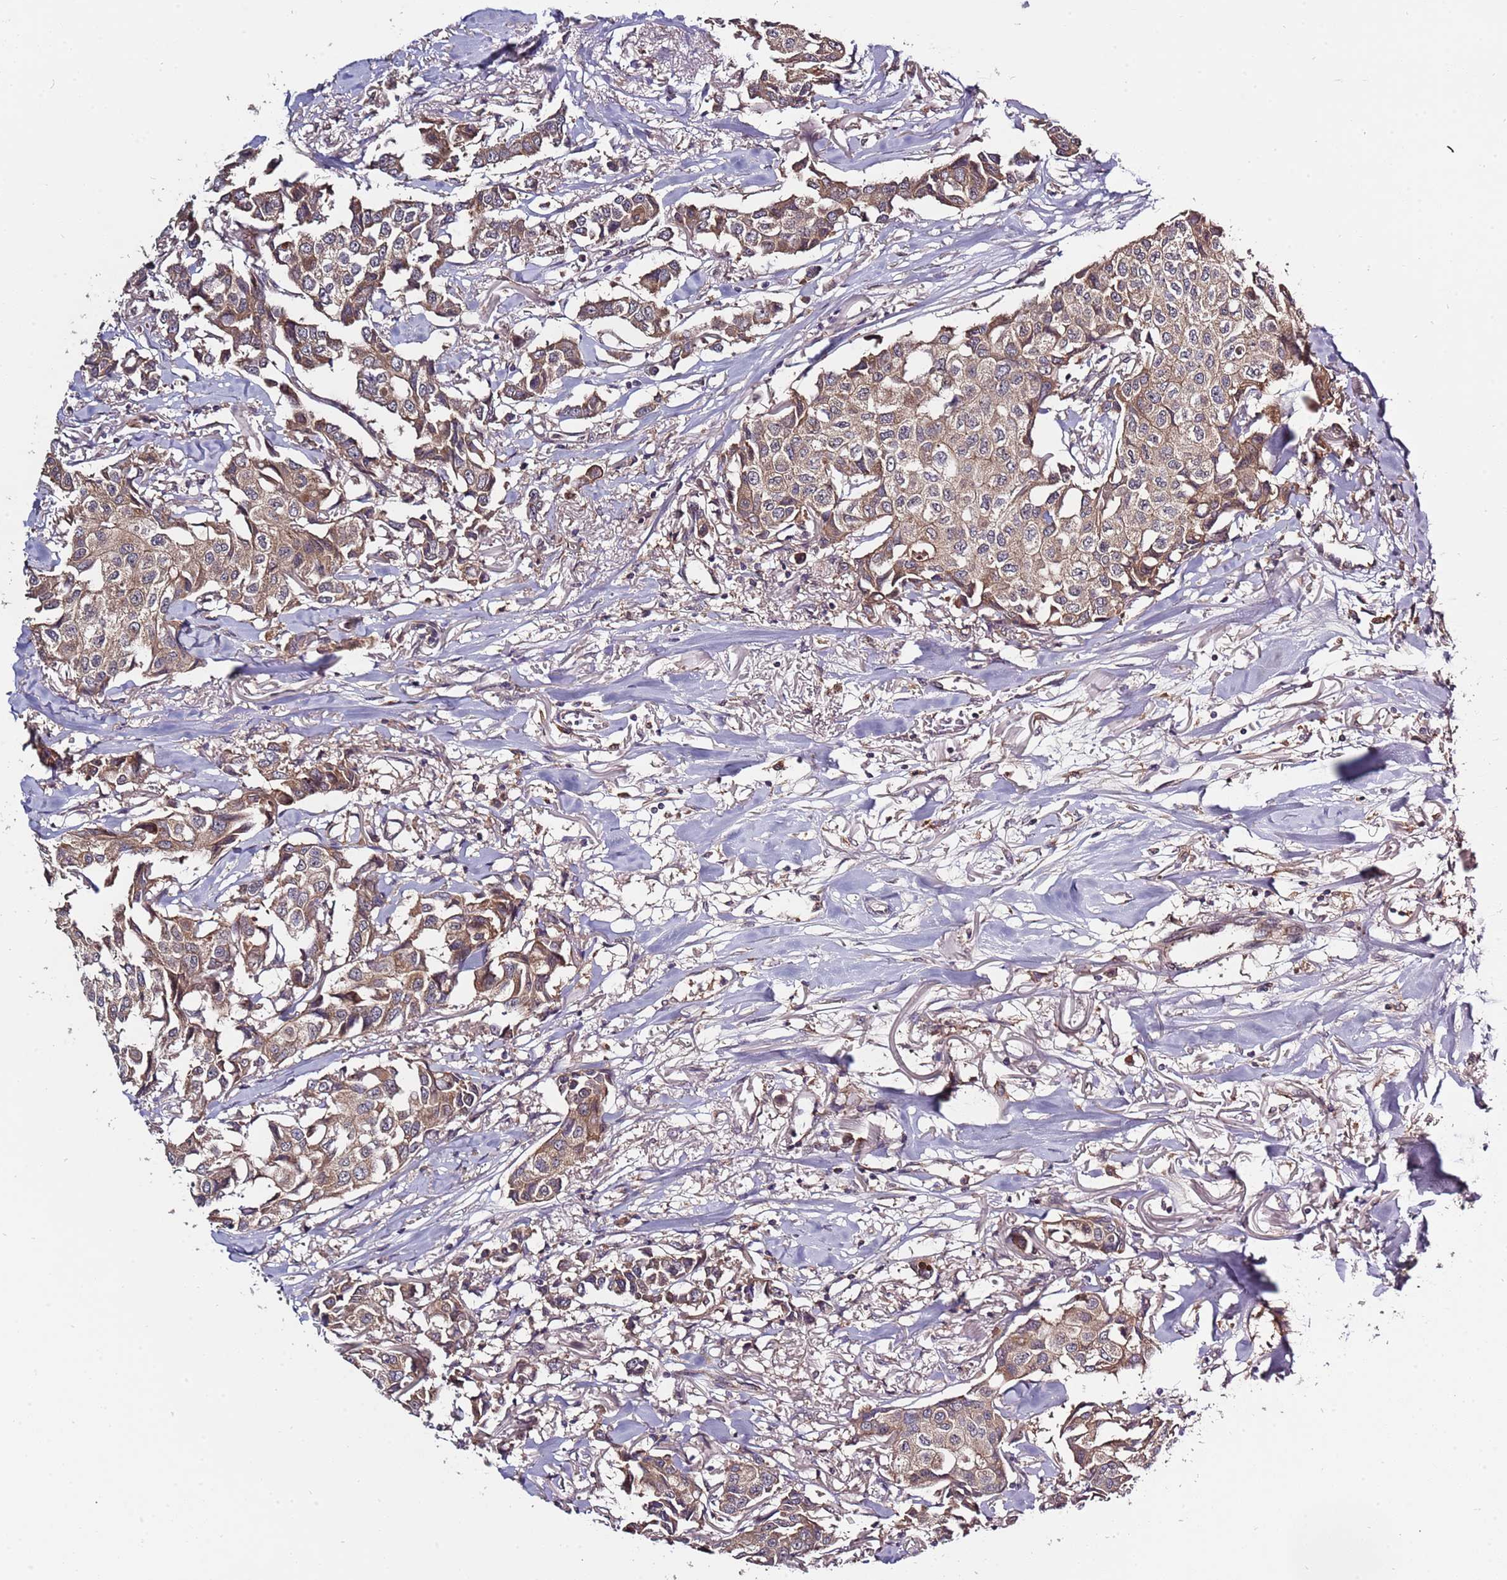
{"staining": {"intensity": "moderate", "quantity": ">75%", "location": "cytoplasmic/membranous"}, "tissue": "breast cancer", "cell_type": "Tumor cells", "image_type": "cancer", "snomed": [{"axis": "morphology", "description": "Duct carcinoma"}, {"axis": "topography", "description": "Breast"}], "caption": "Immunohistochemistry photomicrograph of neoplastic tissue: breast infiltrating ductal carcinoma stained using IHC shows medium levels of moderate protein expression localized specifically in the cytoplasmic/membranous of tumor cells, appearing as a cytoplasmic/membranous brown color.", "gene": "USP32", "patient": {"sex": "female", "age": 80}}